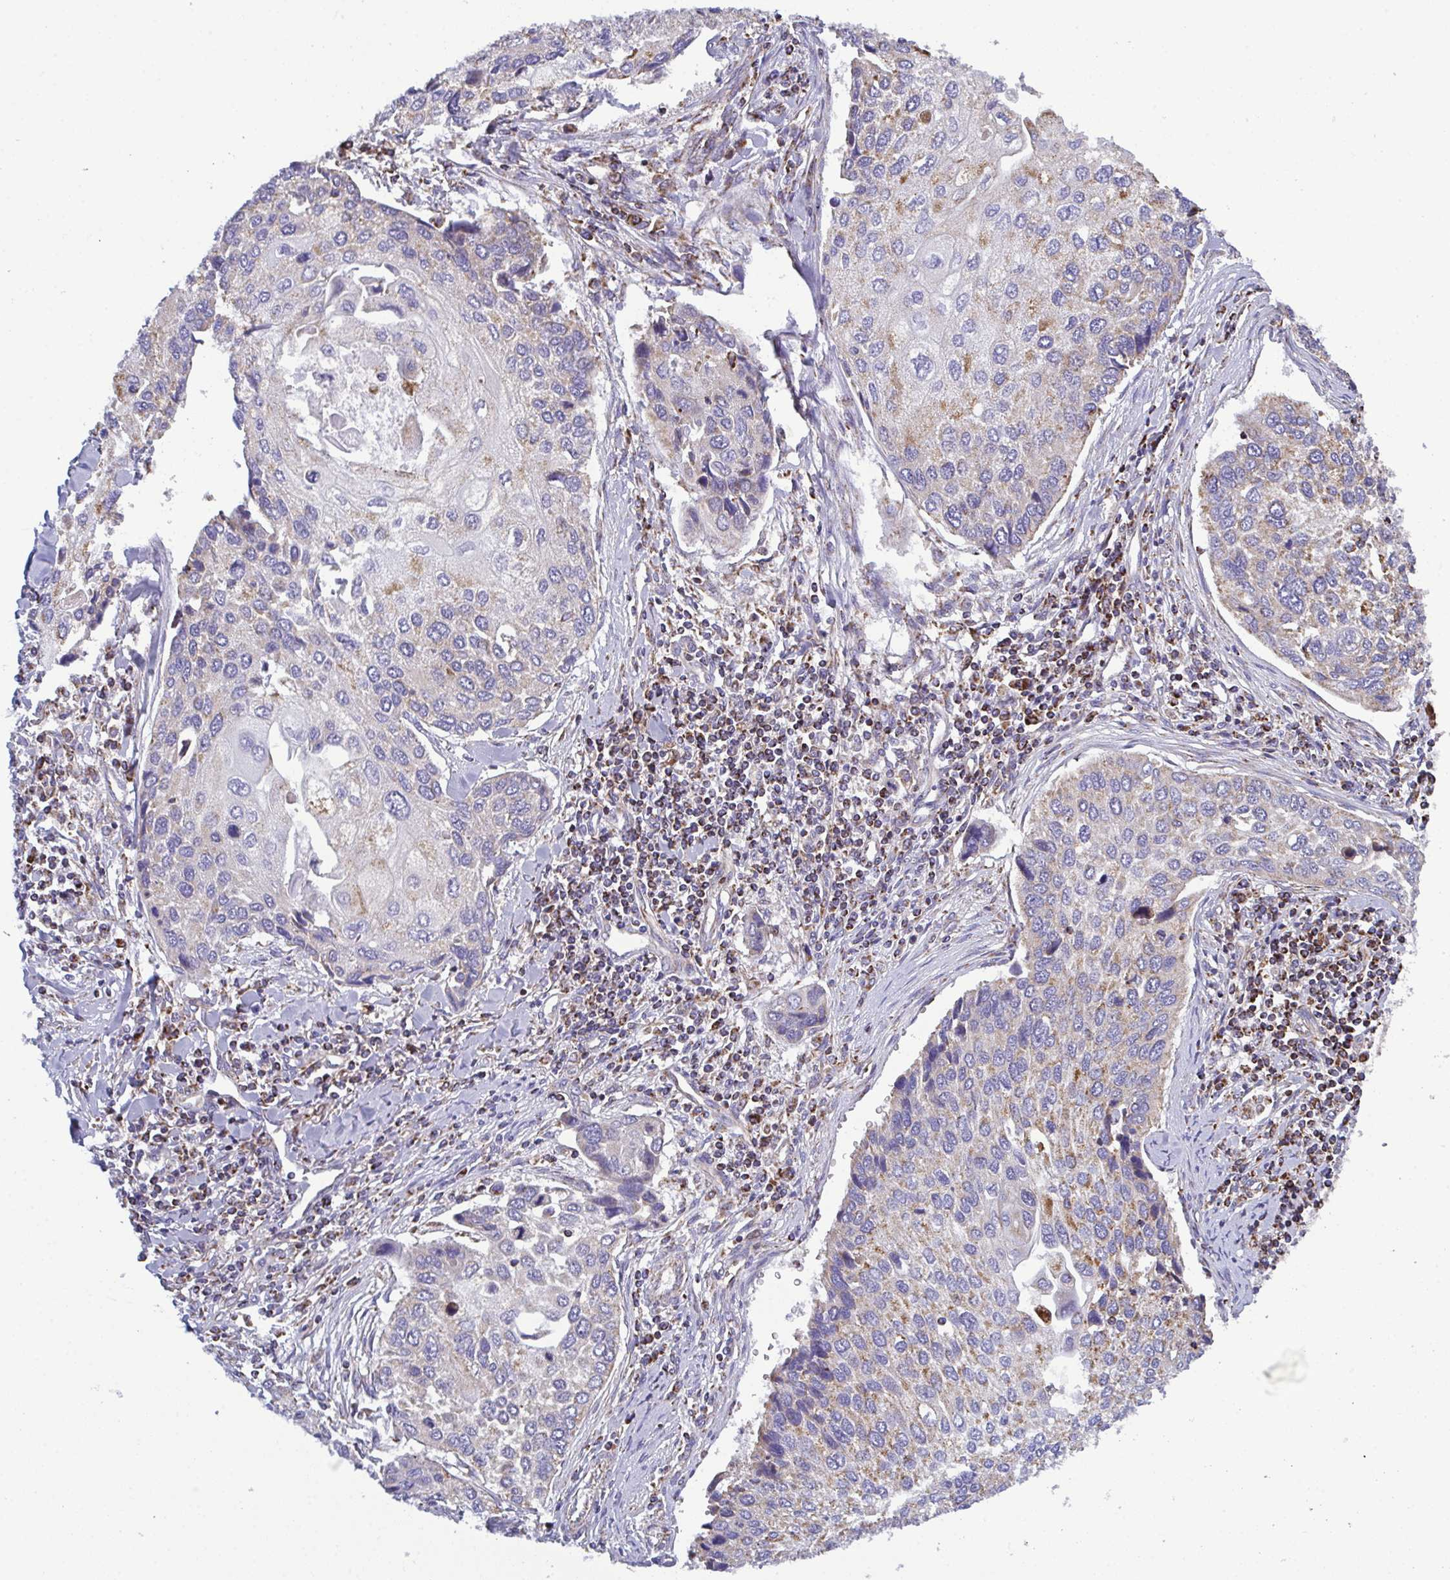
{"staining": {"intensity": "moderate", "quantity": "<25%", "location": "cytoplasmic/membranous"}, "tissue": "lung cancer", "cell_type": "Tumor cells", "image_type": "cancer", "snomed": [{"axis": "morphology", "description": "Squamous cell carcinoma, NOS"}, {"axis": "morphology", "description": "Squamous cell carcinoma, metastatic, NOS"}, {"axis": "topography", "description": "Lung"}], "caption": "Lung cancer stained for a protein shows moderate cytoplasmic/membranous positivity in tumor cells.", "gene": "CSDE1", "patient": {"sex": "male", "age": 63}}